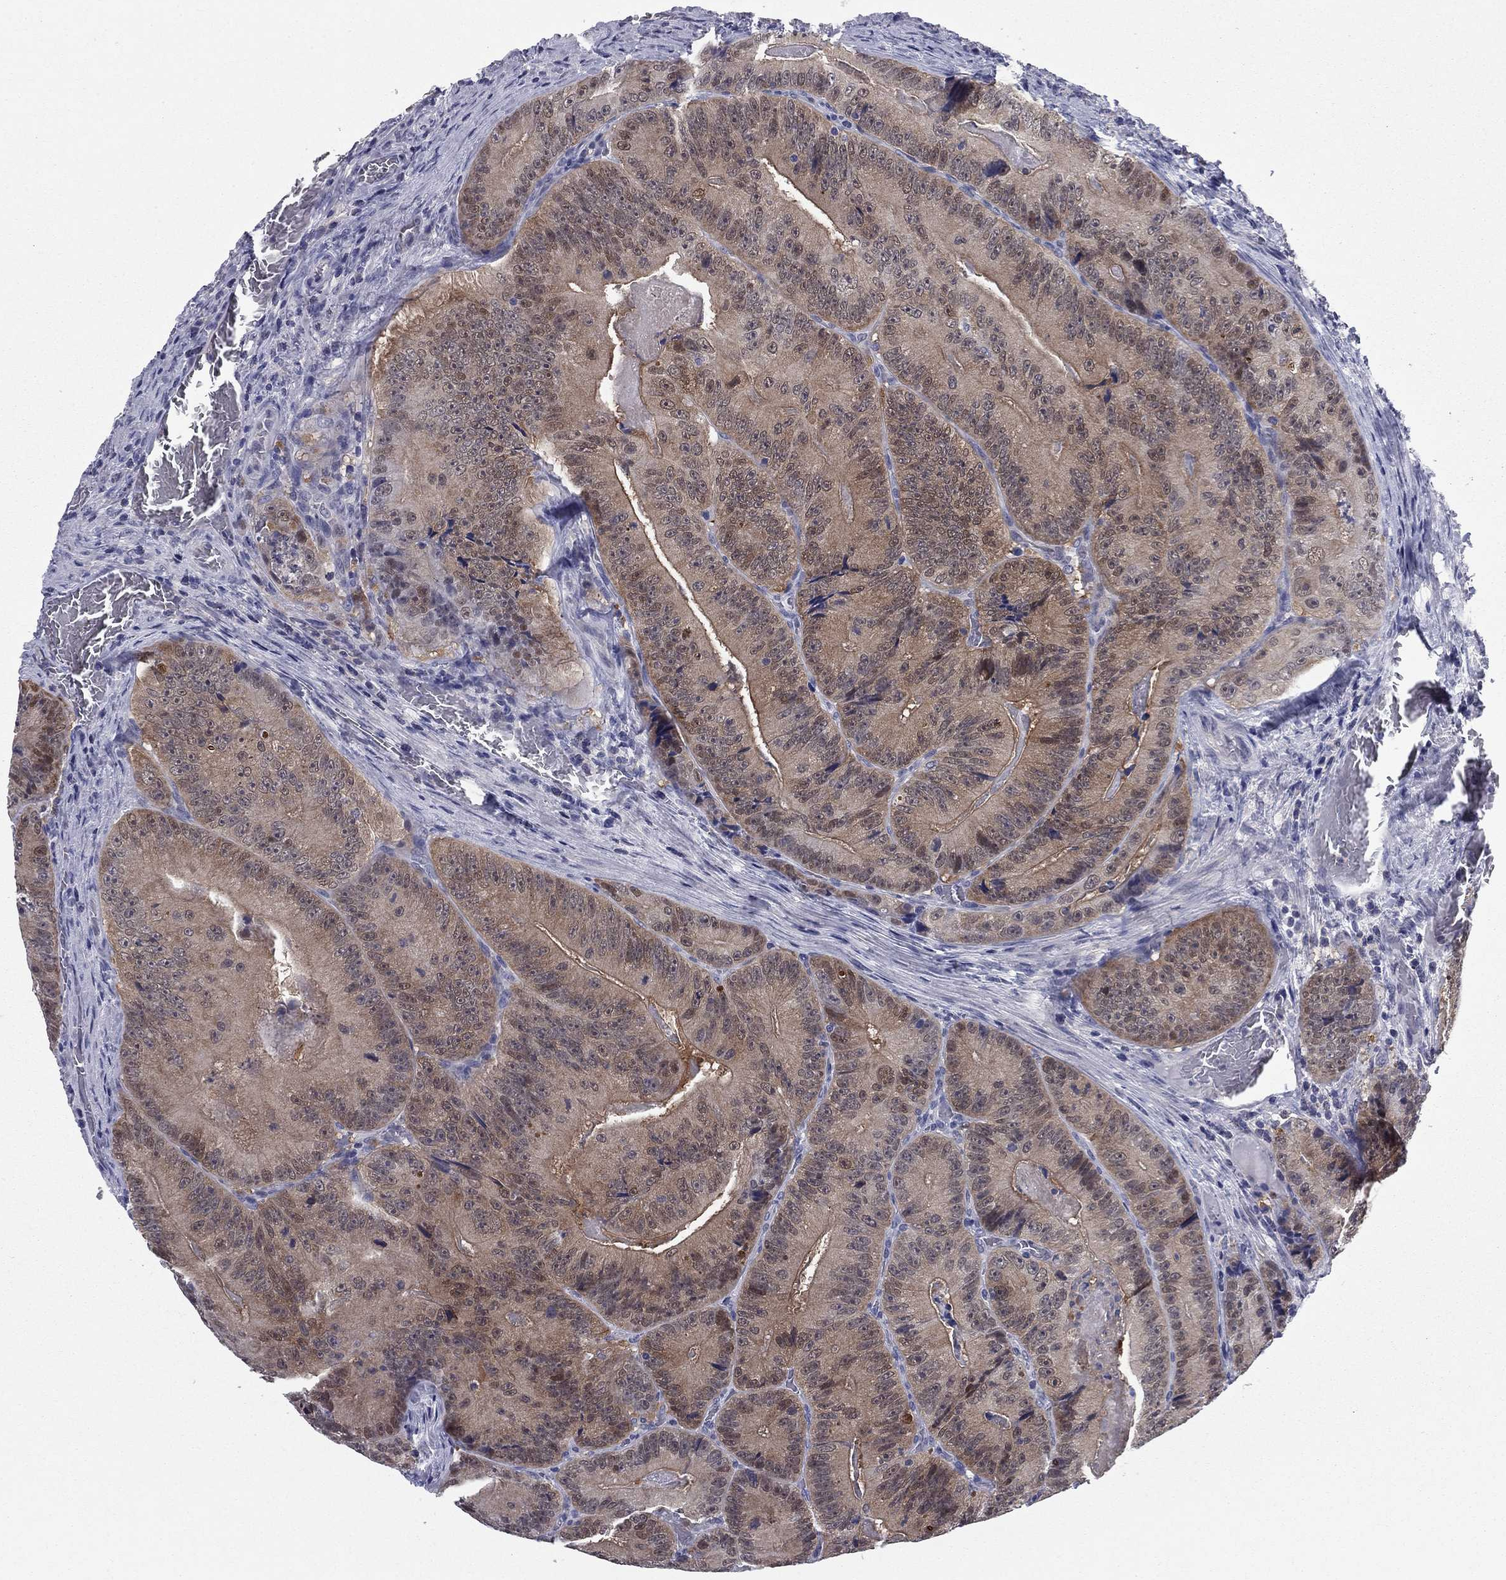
{"staining": {"intensity": "weak", "quantity": "<25%", "location": "cytoplasmic/membranous,nuclear"}, "tissue": "colorectal cancer", "cell_type": "Tumor cells", "image_type": "cancer", "snomed": [{"axis": "morphology", "description": "Adenocarcinoma, NOS"}, {"axis": "topography", "description": "Colon"}], "caption": "High magnification brightfield microscopy of colorectal cancer stained with DAB (brown) and counterstained with hematoxylin (blue): tumor cells show no significant expression.", "gene": "REXO5", "patient": {"sex": "female", "age": 86}}